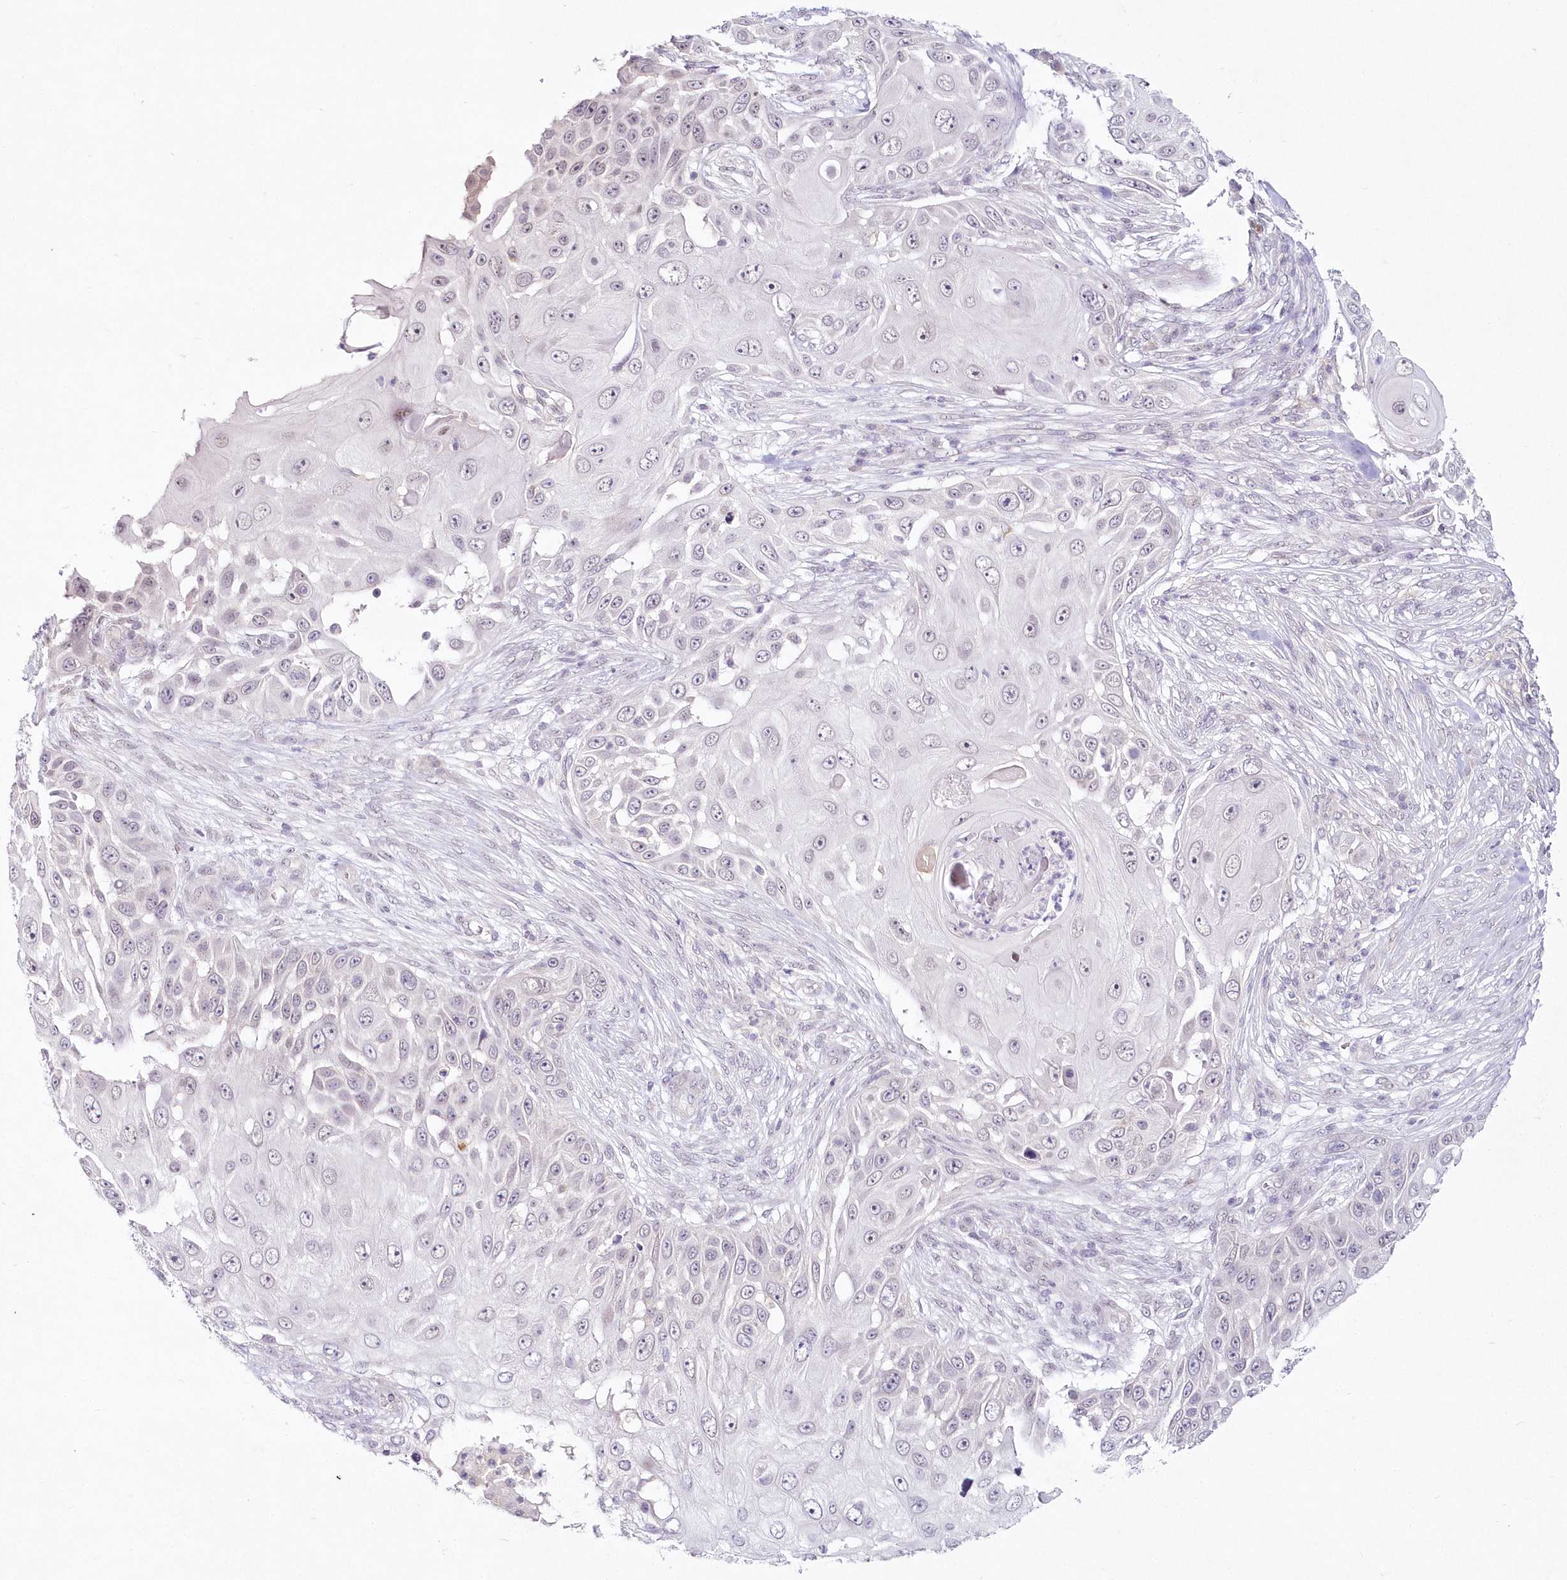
{"staining": {"intensity": "negative", "quantity": "none", "location": "none"}, "tissue": "skin cancer", "cell_type": "Tumor cells", "image_type": "cancer", "snomed": [{"axis": "morphology", "description": "Squamous cell carcinoma, NOS"}, {"axis": "topography", "description": "Skin"}], "caption": "DAB (3,3'-diaminobenzidine) immunohistochemical staining of human skin squamous cell carcinoma reveals no significant staining in tumor cells.", "gene": "HYCC2", "patient": {"sex": "female", "age": 44}}